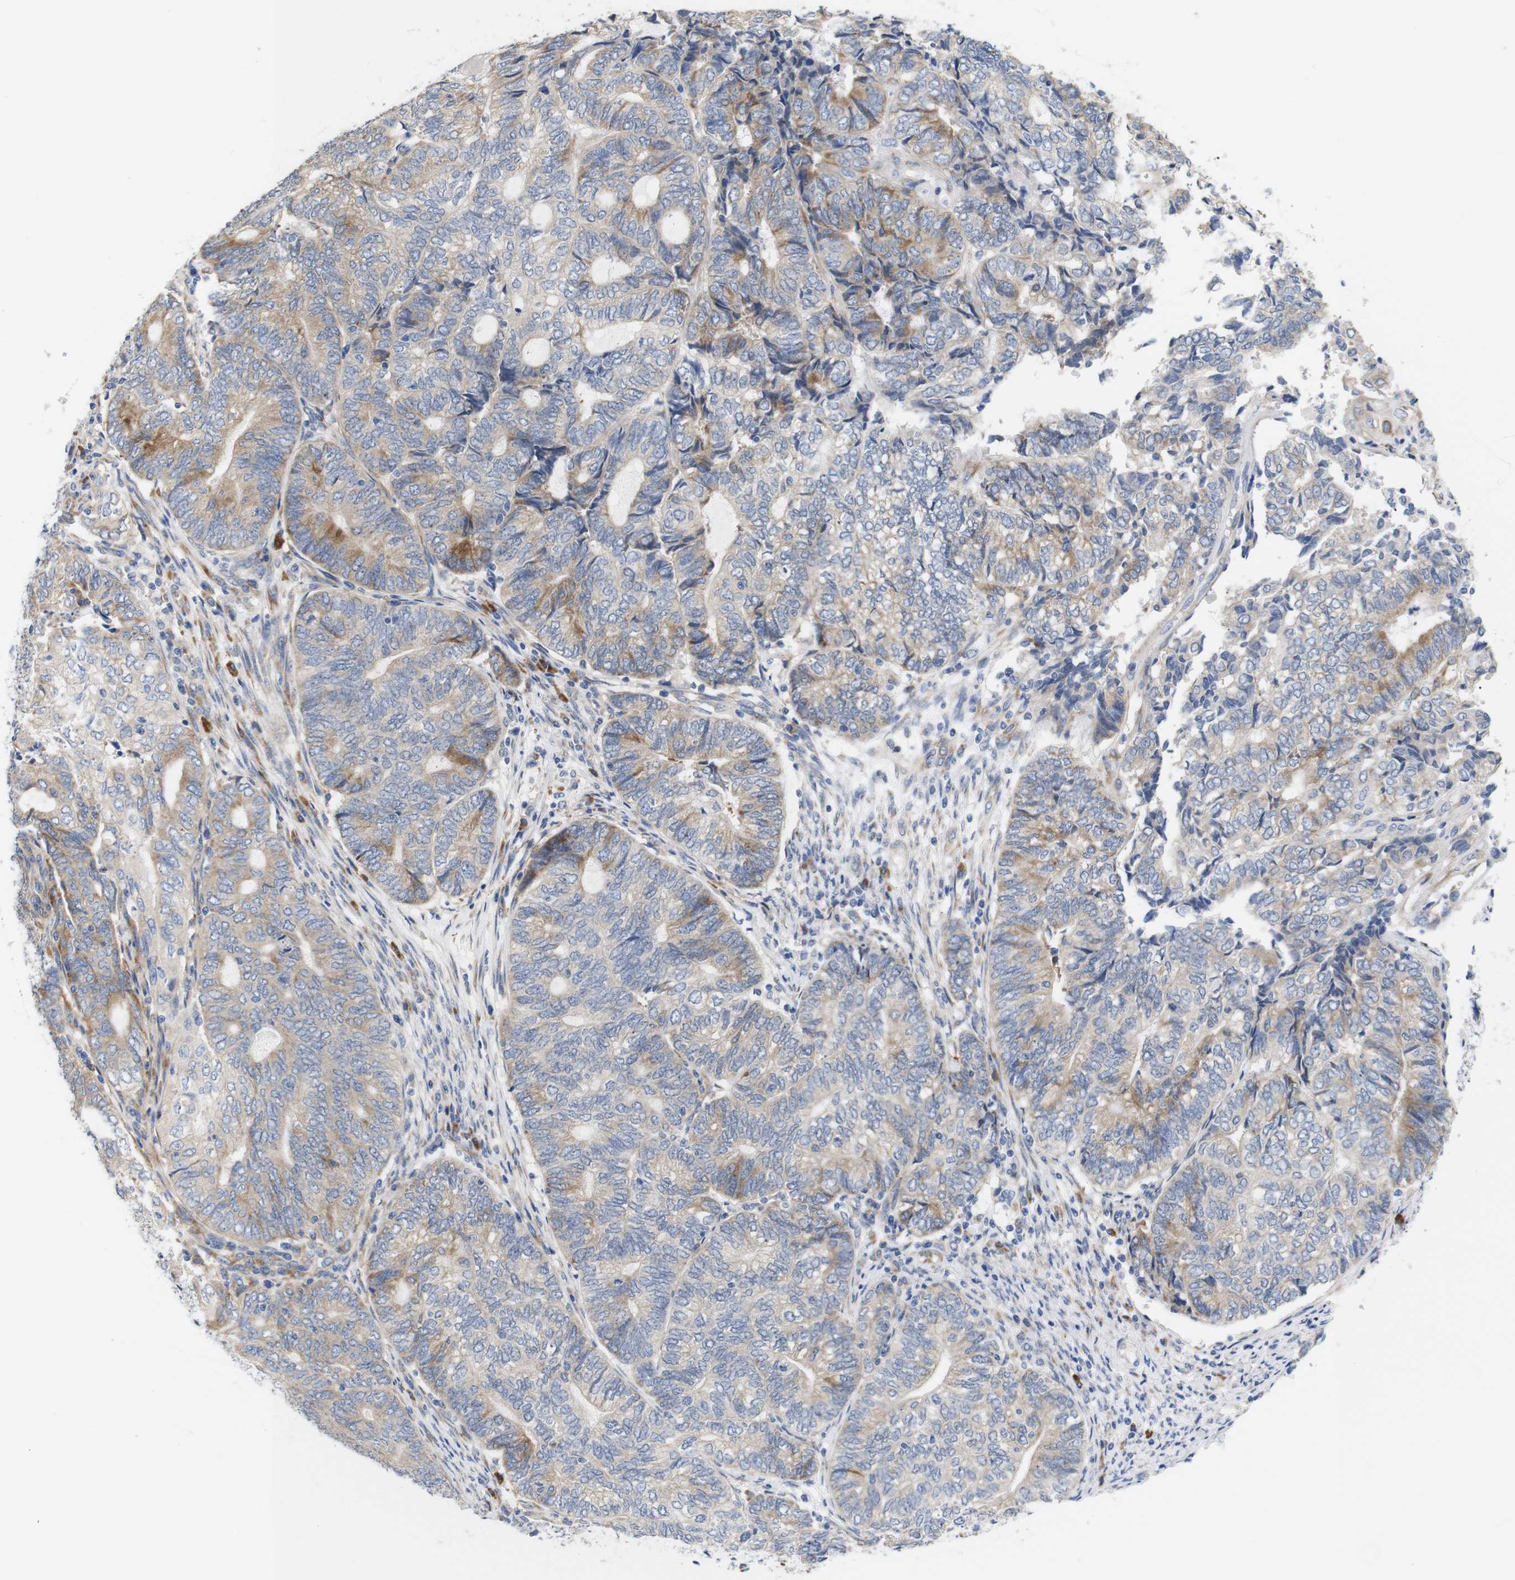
{"staining": {"intensity": "moderate", "quantity": ">75%", "location": "cytoplasmic/membranous"}, "tissue": "endometrial cancer", "cell_type": "Tumor cells", "image_type": "cancer", "snomed": [{"axis": "morphology", "description": "Adenocarcinoma, NOS"}, {"axis": "topography", "description": "Uterus"}, {"axis": "topography", "description": "Endometrium"}], "caption": "Protein expression analysis of human endometrial cancer (adenocarcinoma) reveals moderate cytoplasmic/membranous staining in approximately >75% of tumor cells.", "gene": "TRIM5", "patient": {"sex": "female", "age": 70}}